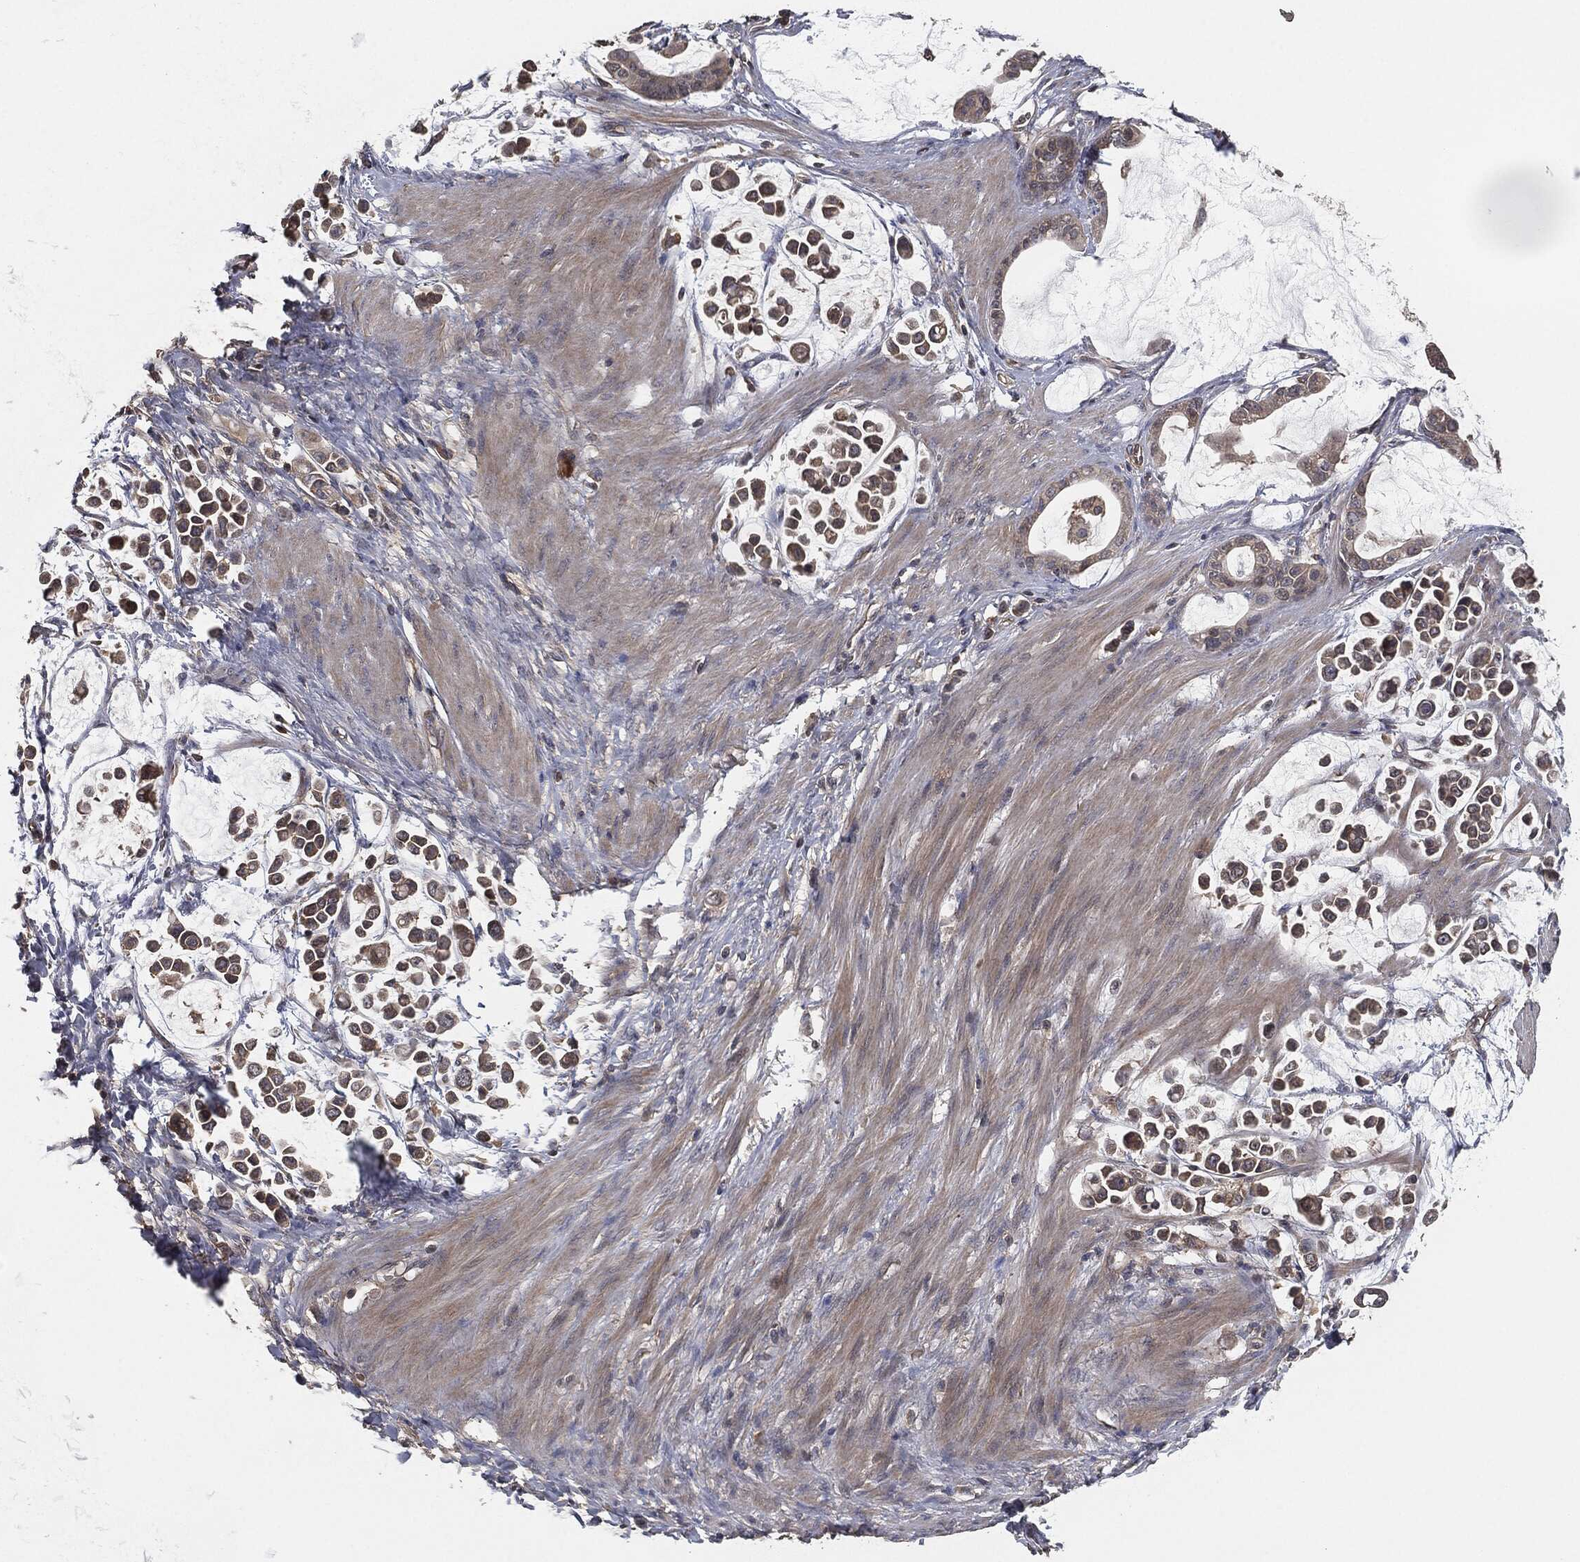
{"staining": {"intensity": "negative", "quantity": "none", "location": "none"}, "tissue": "stomach cancer", "cell_type": "Tumor cells", "image_type": "cancer", "snomed": [{"axis": "morphology", "description": "Adenocarcinoma, NOS"}, {"axis": "topography", "description": "Stomach"}], "caption": "Immunohistochemistry (IHC) micrograph of neoplastic tissue: stomach adenocarcinoma stained with DAB (3,3'-diaminobenzidine) reveals no significant protein staining in tumor cells.", "gene": "ERBIN", "patient": {"sex": "male", "age": 82}}